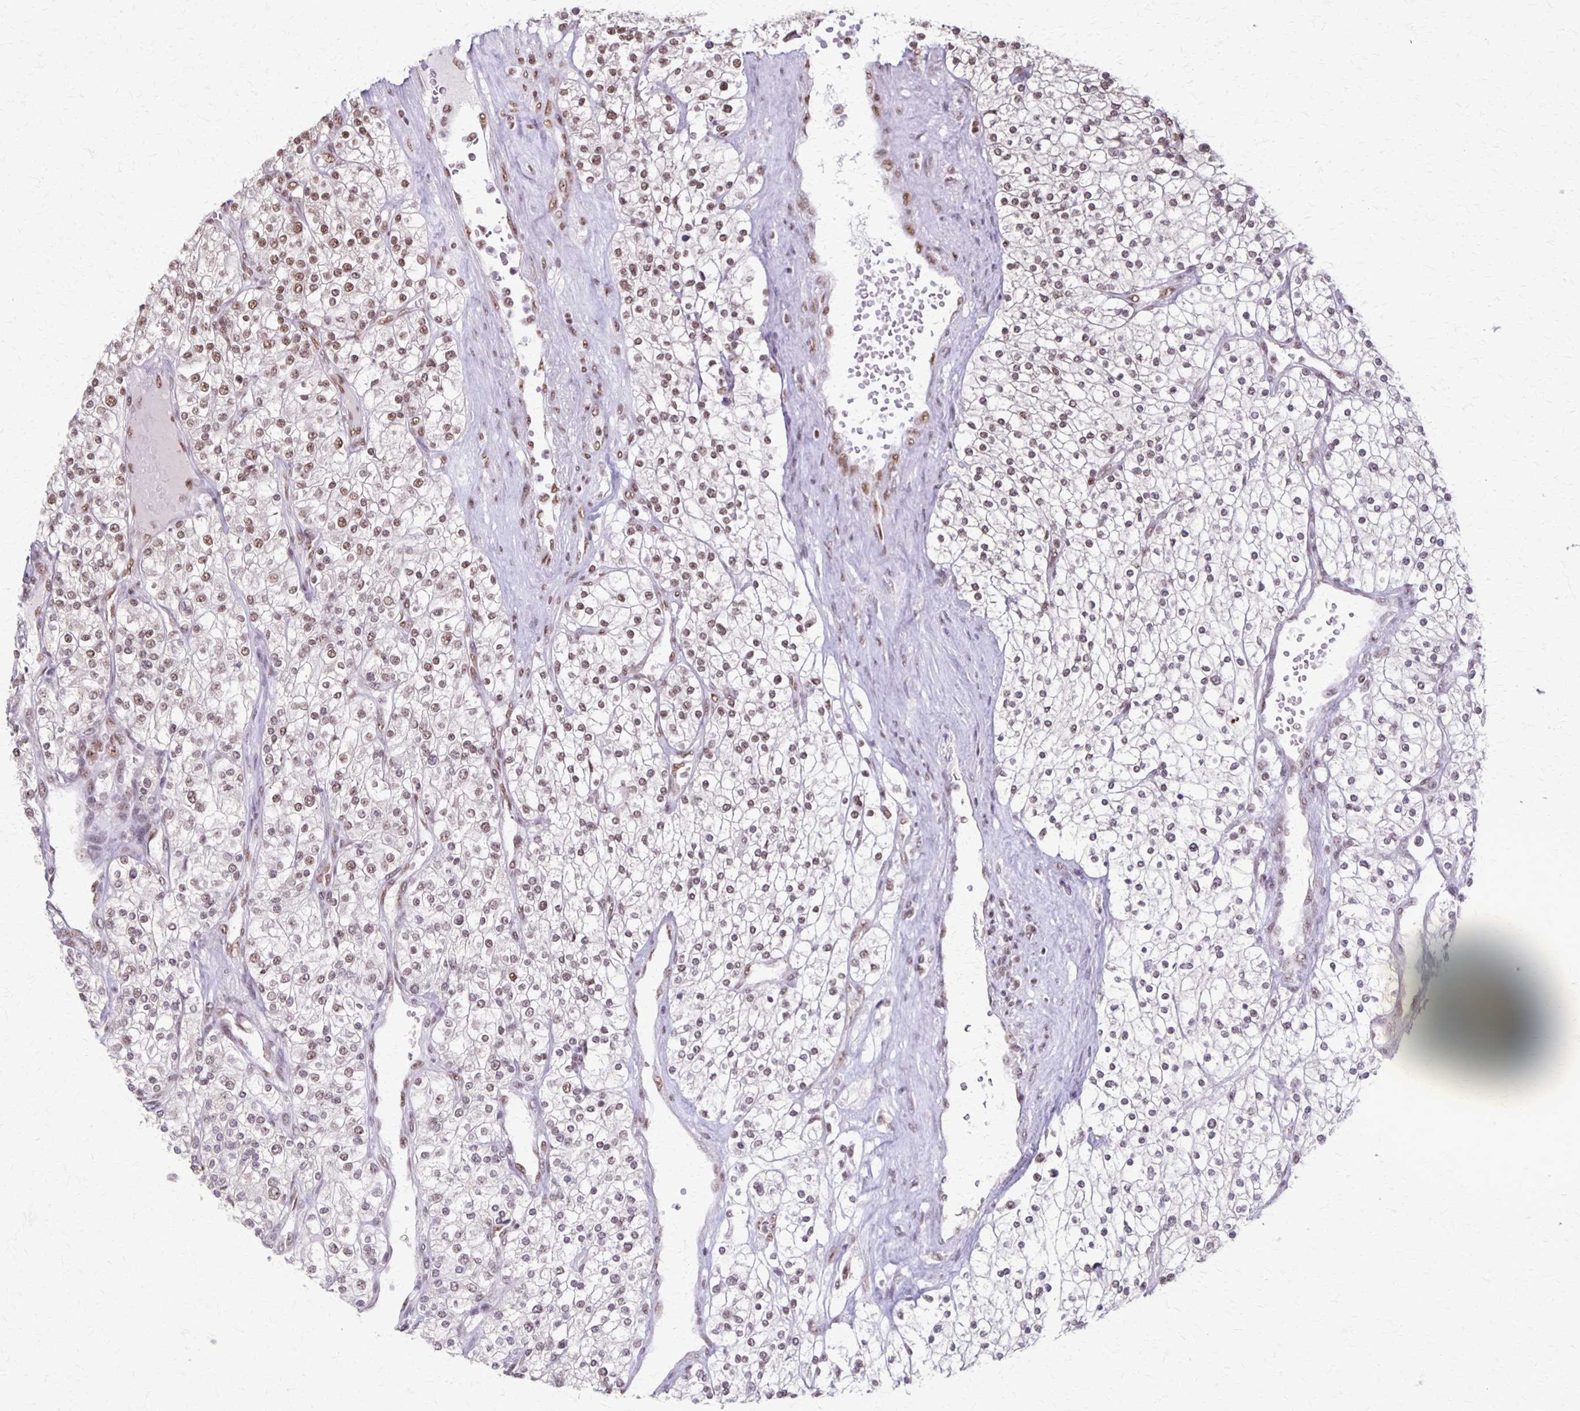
{"staining": {"intensity": "weak", "quantity": "25%-75%", "location": "nuclear"}, "tissue": "renal cancer", "cell_type": "Tumor cells", "image_type": "cancer", "snomed": [{"axis": "morphology", "description": "Adenocarcinoma, NOS"}, {"axis": "topography", "description": "Kidney"}], "caption": "Immunohistochemistry staining of renal adenocarcinoma, which exhibits low levels of weak nuclear staining in approximately 25%-75% of tumor cells indicating weak nuclear protein positivity. The staining was performed using DAB (3,3'-diaminobenzidine) (brown) for protein detection and nuclei were counterstained in hematoxylin (blue).", "gene": "XRCC6", "patient": {"sex": "male", "age": 80}}